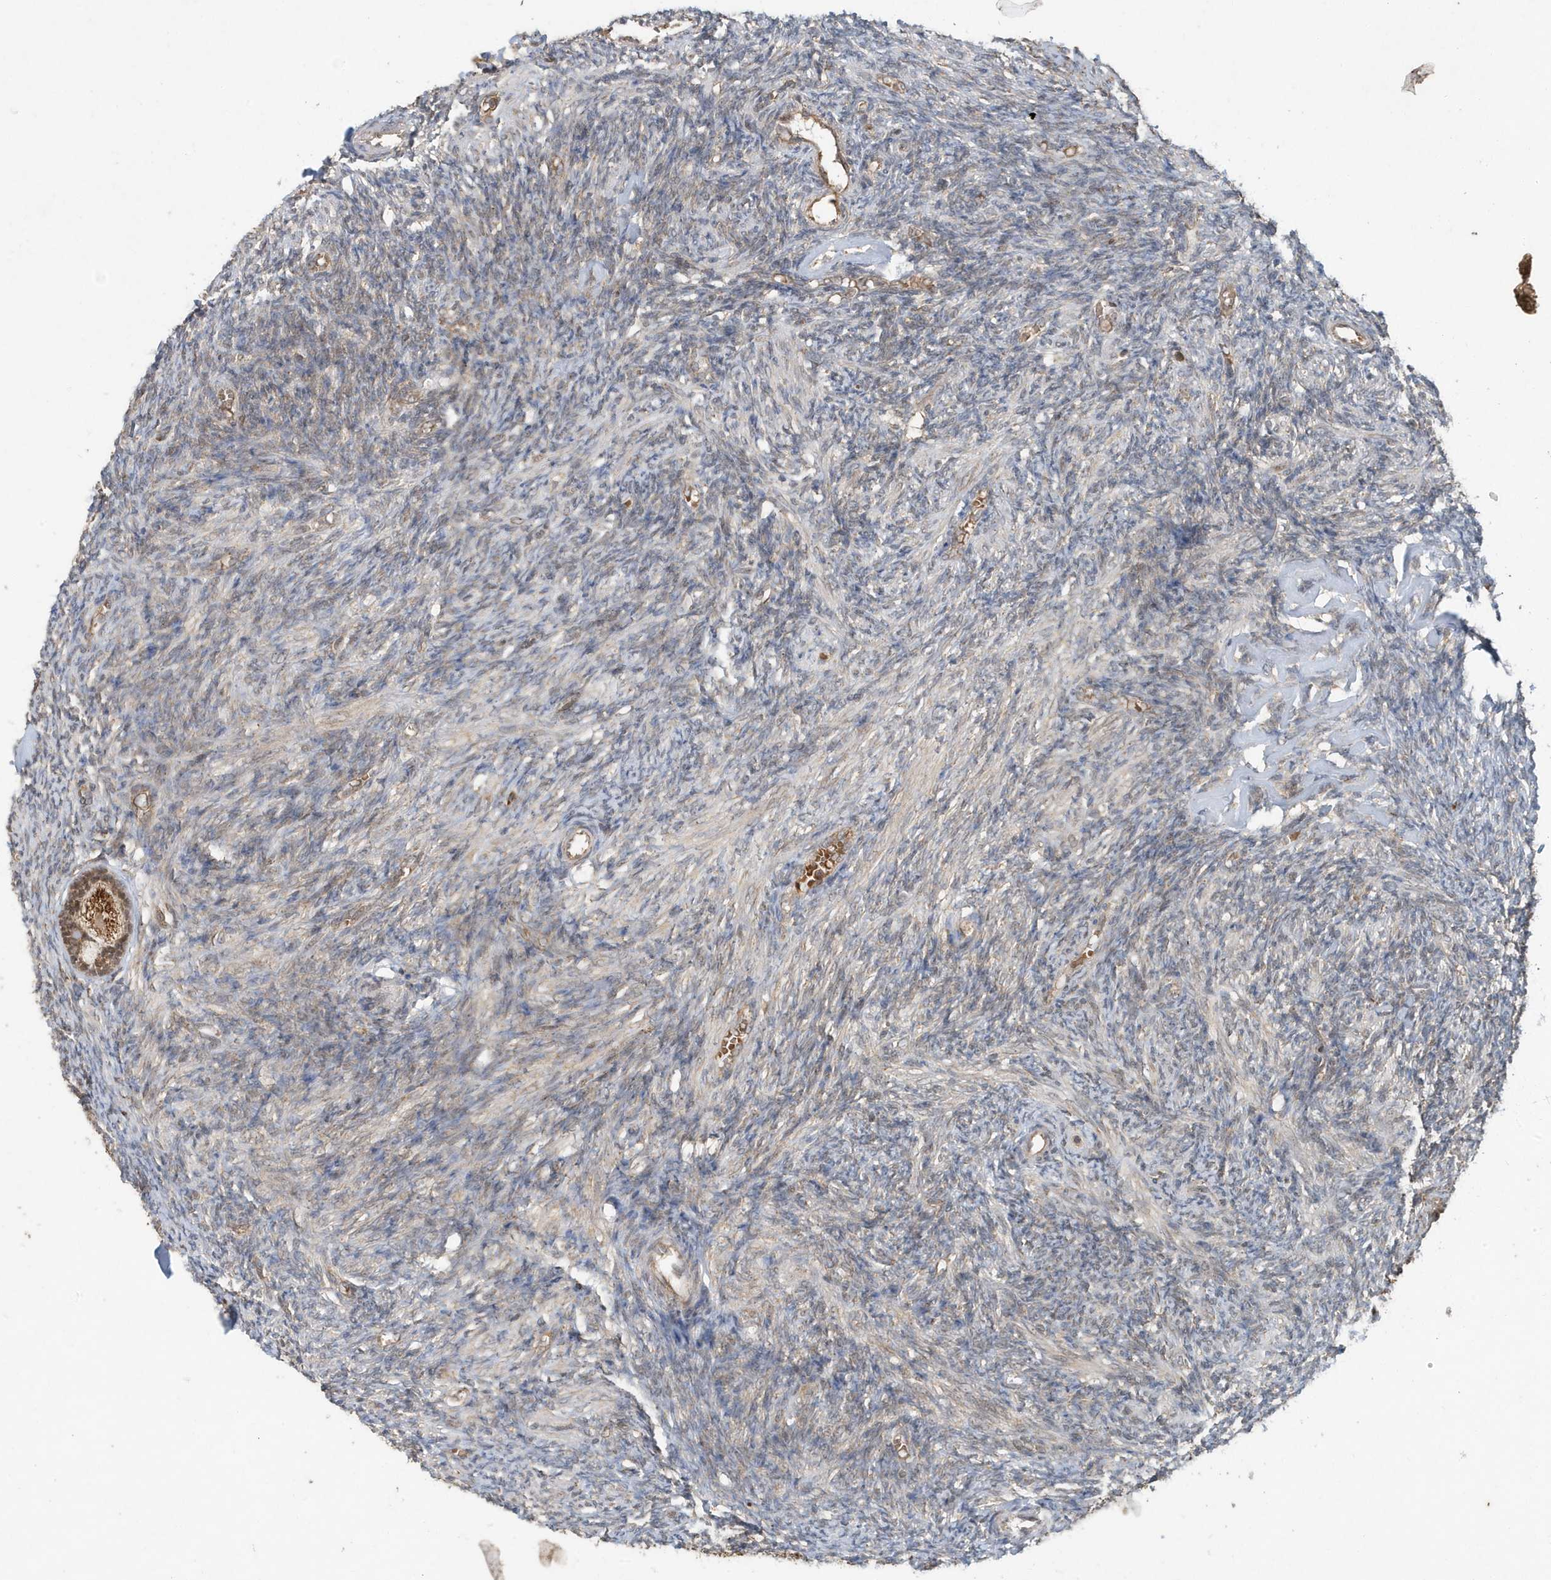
{"staining": {"intensity": "moderate", "quantity": ">75%", "location": "cytoplasmic/membranous,nuclear"}, "tissue": "ovary", "cell_type": "Follicle cells", "image_type": "normal", "snomed": [{"axis": "morphology", "description": "Normal tissue, NOS"}, {"axis": "topography", "description": "Ovary"}], "caption": "Human ovary stained with a protein marker displays moderate staining in follicle cells.", "gene": "ABCB9", "patient": {"sex": "female", "age": 27}}